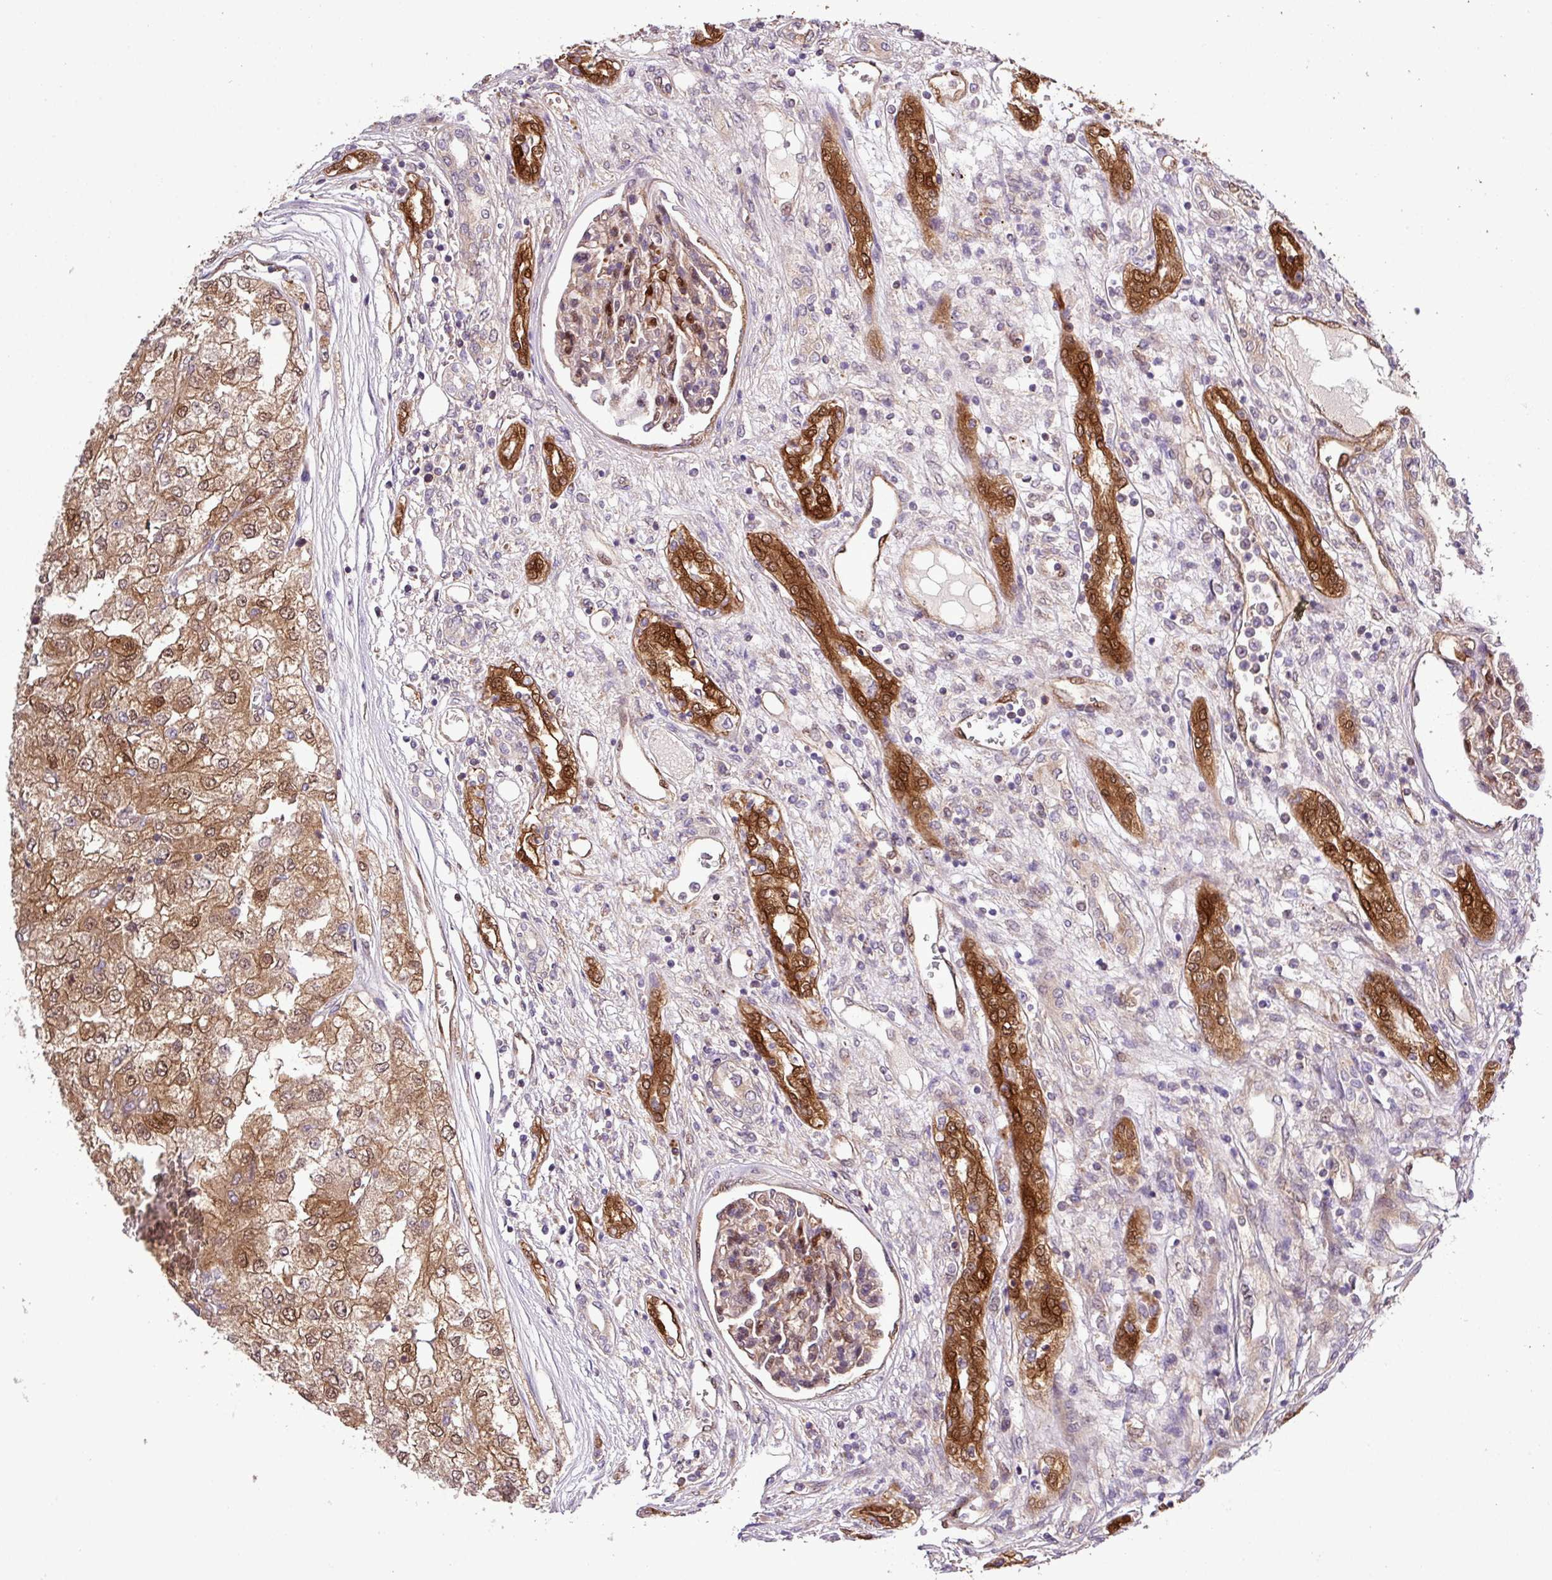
{"staining": {"intensity": "moderate", "quantity": ">75%", "location": "cytoplasmic/membranous,nuclear"}, "tissue": "renal cancer", "cell_type": "Tumor cells", "image_type": "cancer", "snomed": [{"axis": "morphology", "description": "Adenocarcinoma, NOS"}, {"axis": "topography", "description": "Kidney"}], "caption": "Immunohistochemistry image of neoplastic tissue: renal cancer stained using immunohistochemistry (IHC) reveals medium levels of moderate protein expression localized specifically in the cytoplasmic/membranous and nuclear of tumor cells, appearing as a cytoplasmic/membranous and nuclear brown color.", "gene": "CARHSP1", "patient": {"sex": "female", "age": 54}}